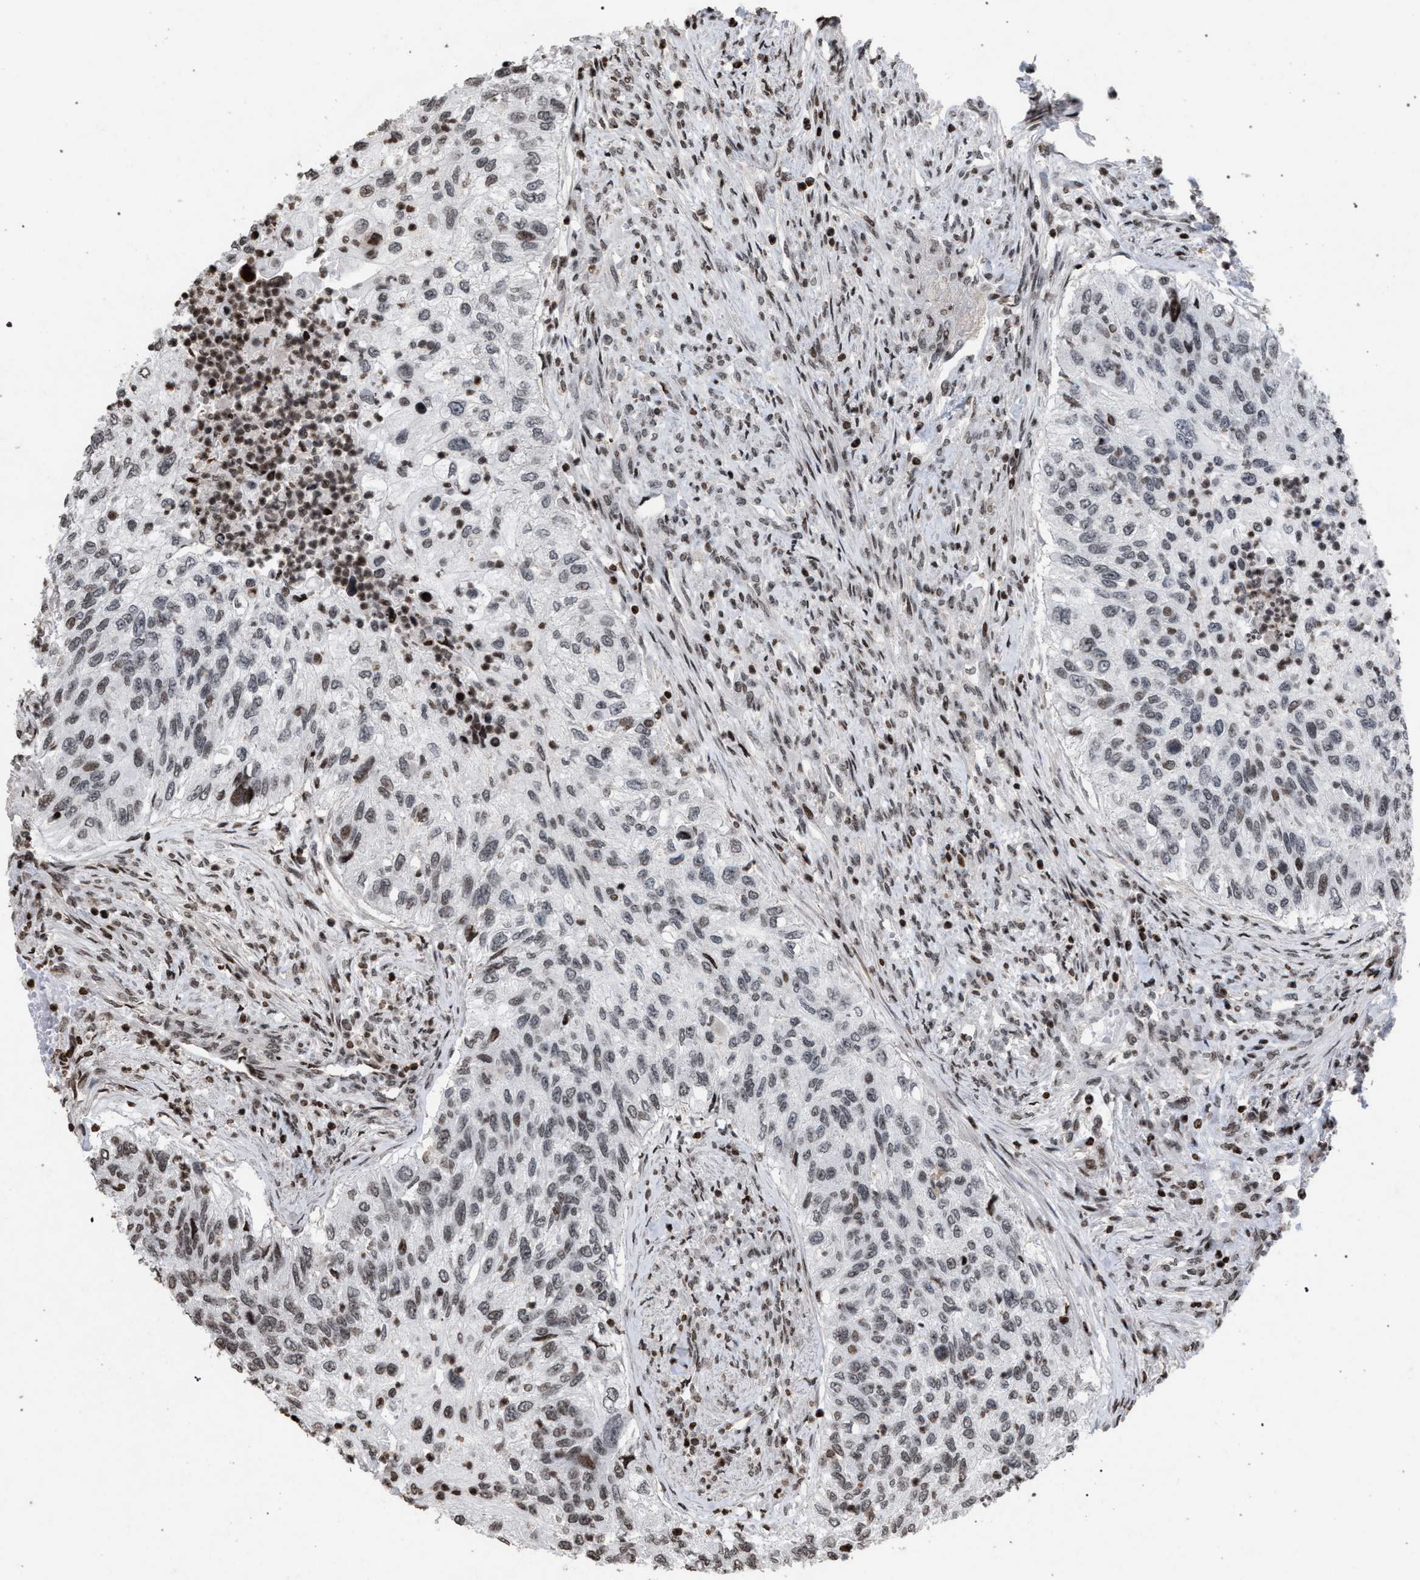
{"staining": {"intensity": "moderate", "quantity": "25%-75%", "location": "nuclear"}, "tissue": "urothelial cancer", "cell_type": "Tumor cells", "image_type": "cancer", "snomed": [{"axis": "morphology", "description": "Urothelial carcinoma, High grade"}, {"axis": "topography", "description": "Urinary bladder"}], "caption": "Moderate nuclear protein positivity is seen in approximately 25%-75% of tumor cells in urothelial cancer.", "gene": "FOXD3", "patient": {"sex": "female", "age": 60}}